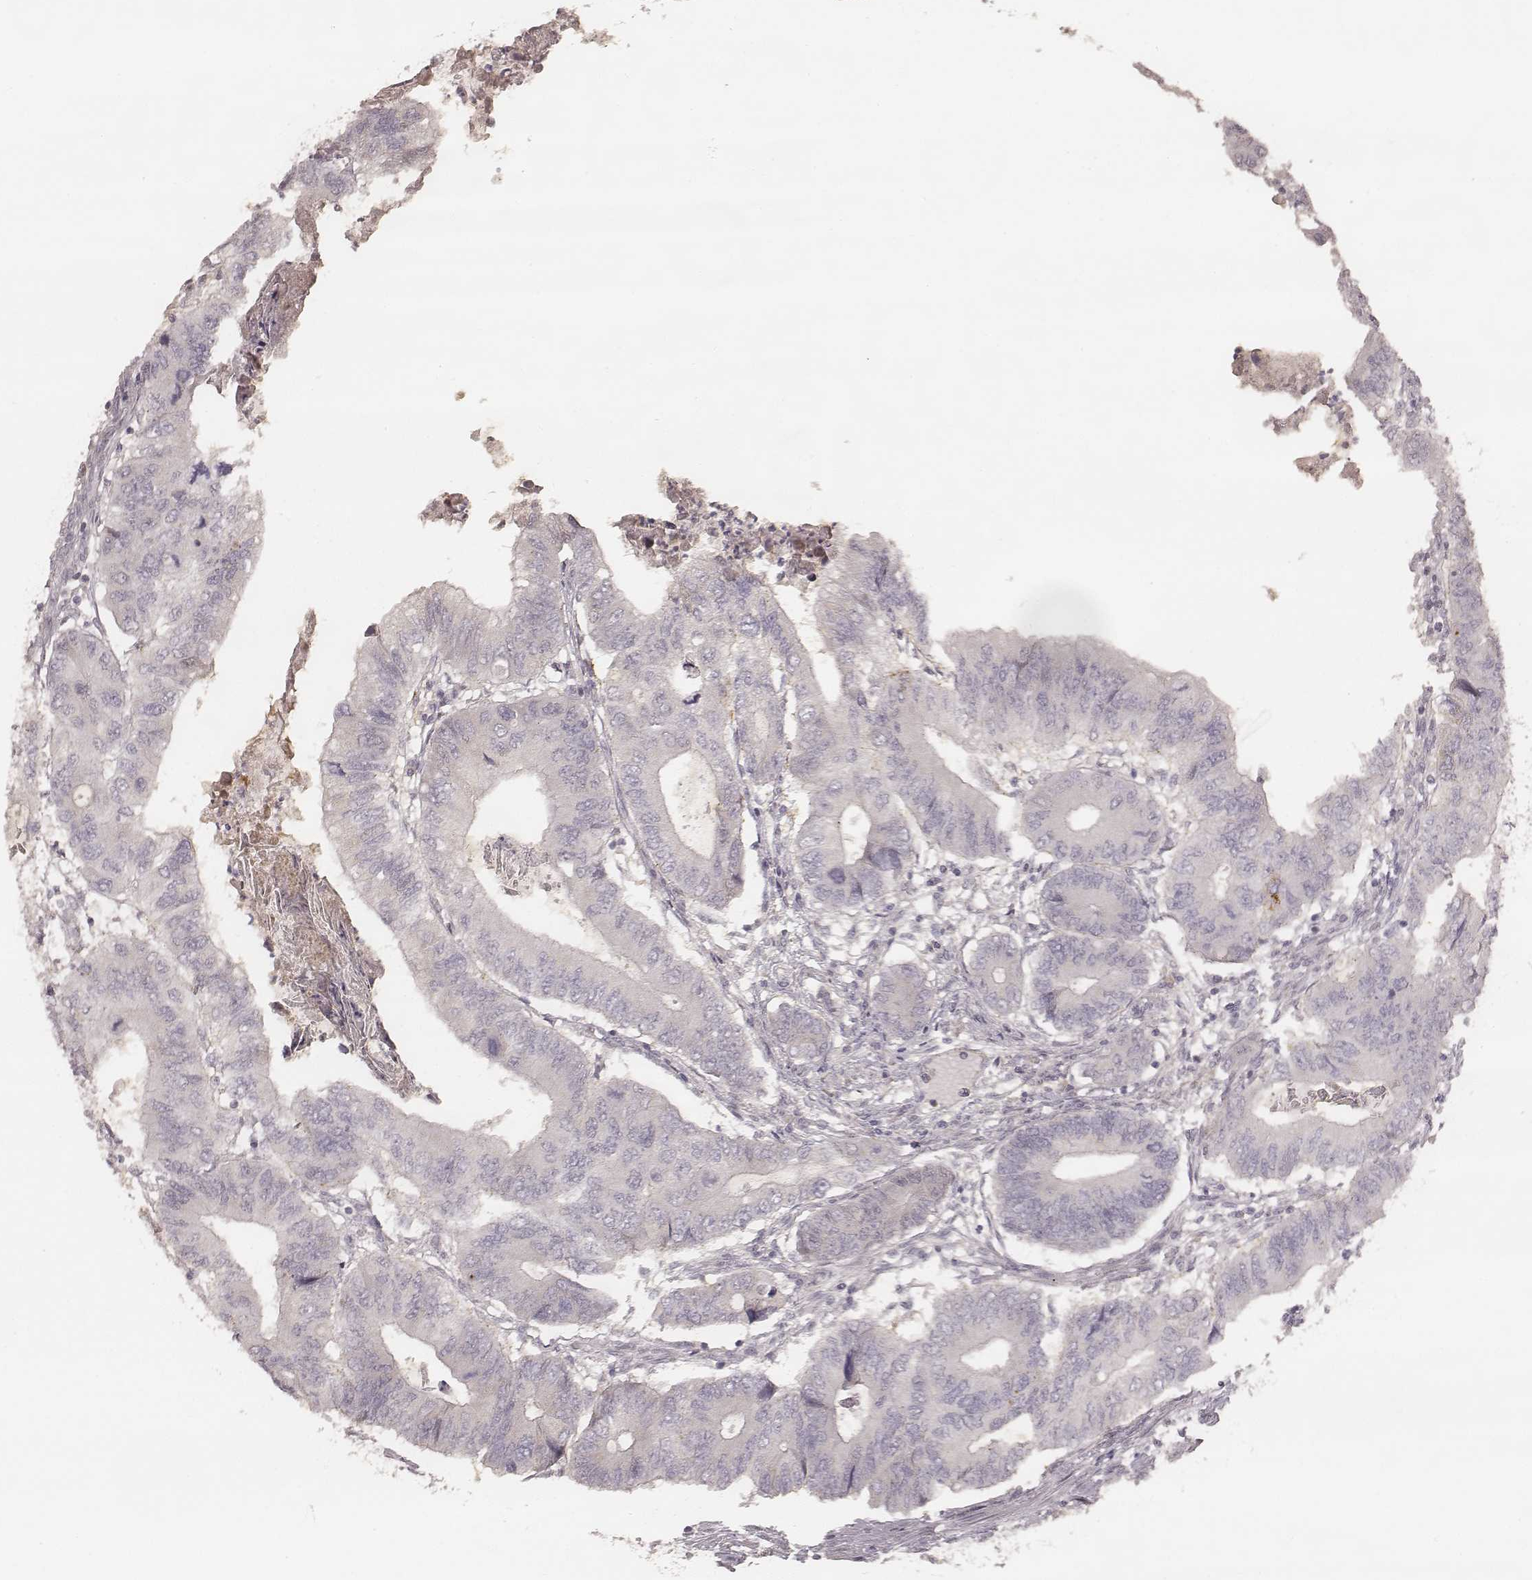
{"staining": {"intensity": "moderate", "quantity": "25%-75%", "location": "cytoplasmic/membranous"}, "tissue": "colorectal cancer", "cell_type": "Tumor cells", "image_type": "cancer", "snomed": [{"axis": "morphology", "description": "Adenocarcinoma, NOS"}, {"axis": "topography", "description": "Colon"}], "caption": "This histopathology image reveals immunohistochemistry staining of human colorectal cancer (adenocarcinoma), with medium moderate cytoplasmic/membranous expression in about 25%-75% of tumor cells.", "gene": "GORASP2", "patient": {"sex": "male", "age": 53}}